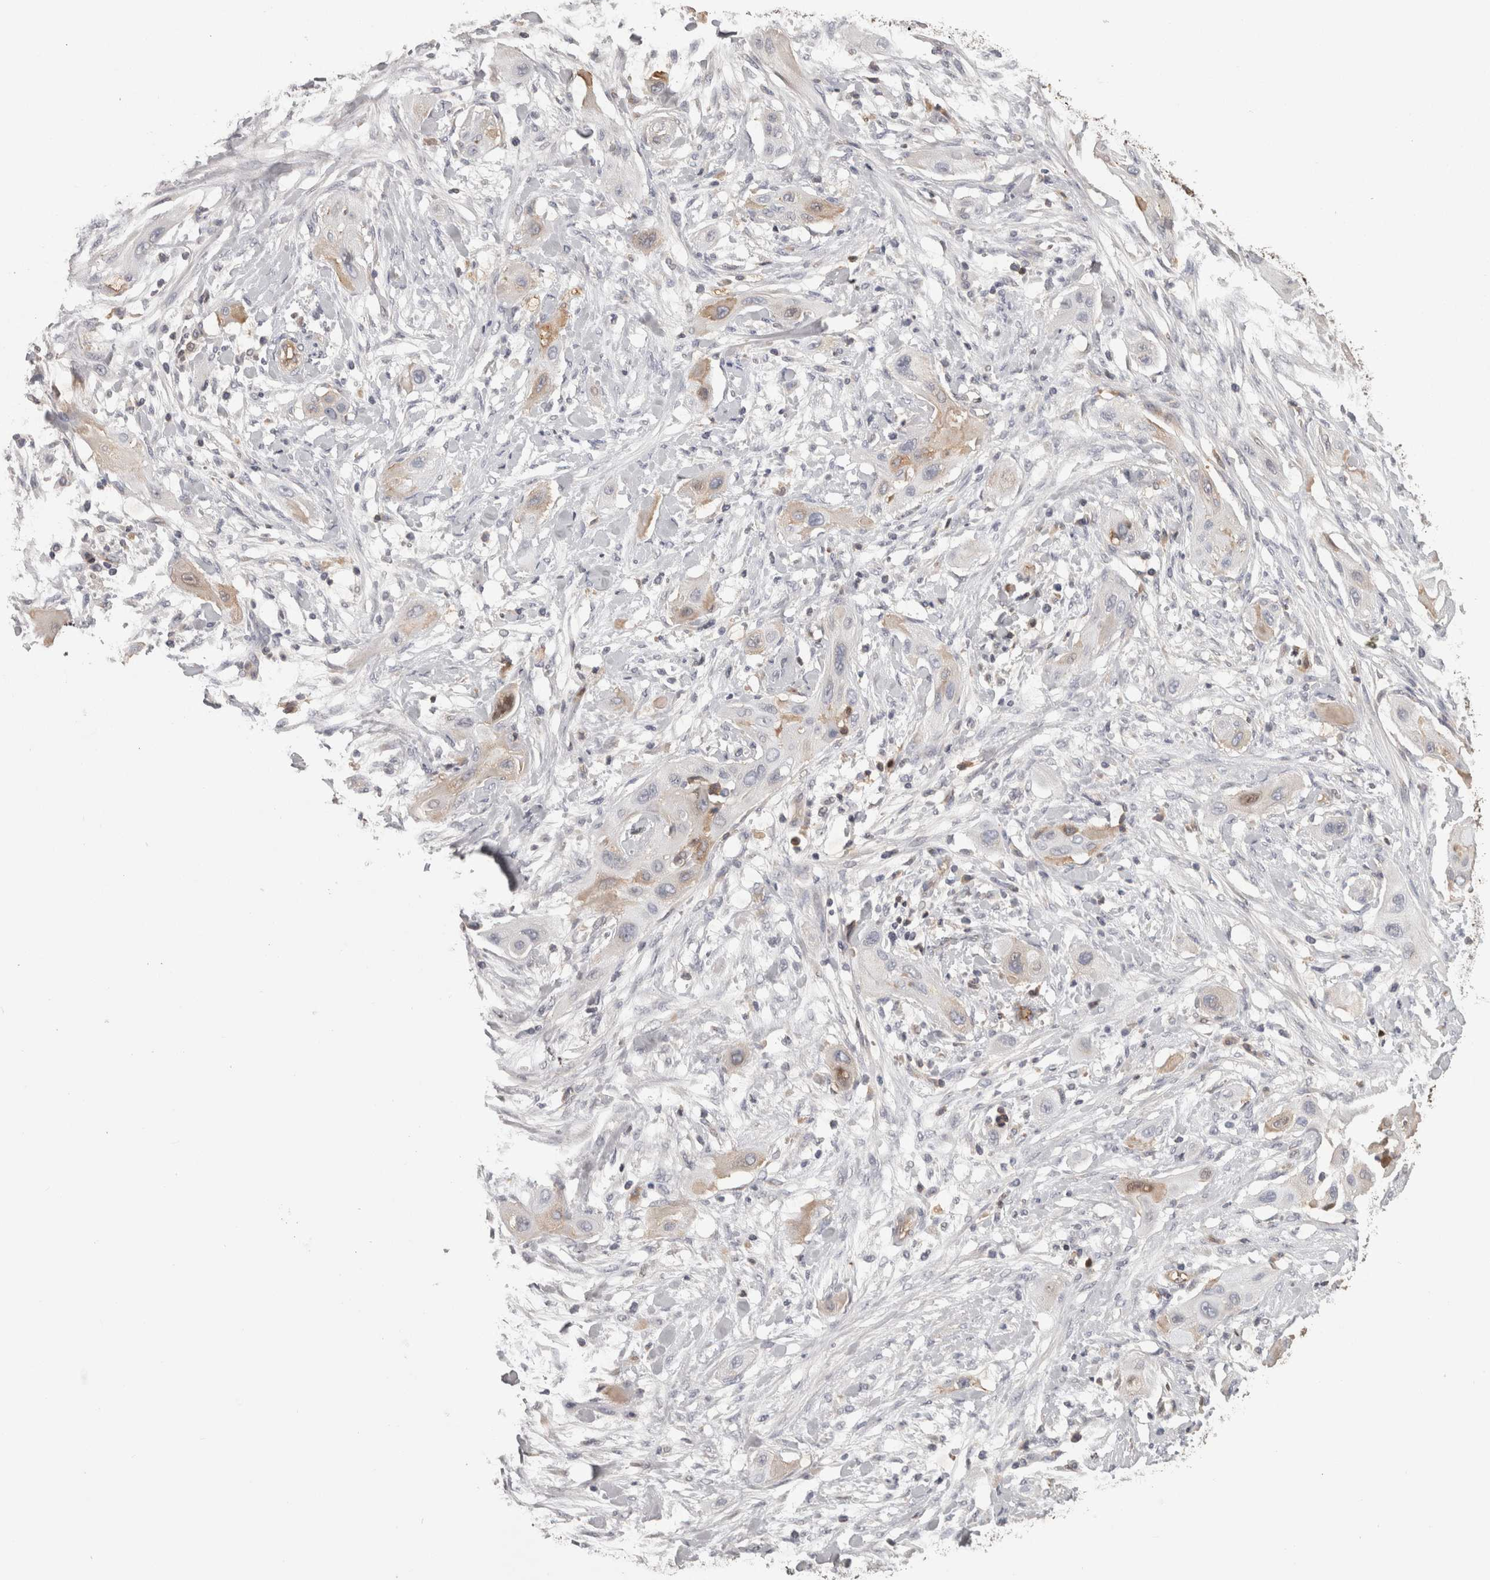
{"staining": {"intensity": "weak", "quantity": "<25%", "location": "cytoplasmic/membranous"}, "tissue": "lung cancer", "cell_type": "Tumor cells", "image_type": "cancer", "snomed": [{"axis": "morphology", "description": "Squamous cell carcinoma, NOS"}, {"axis": "topography", "description": "Lung"}], "caption": "Immunohistochemical staining of human squamous cell carcinoma (lung) shows no significant expression in tumor cells. (DAB IHC with hematoxylin counter stain).", "gene": "SAA4", "patient": {"sex": "female", "age": 47}}